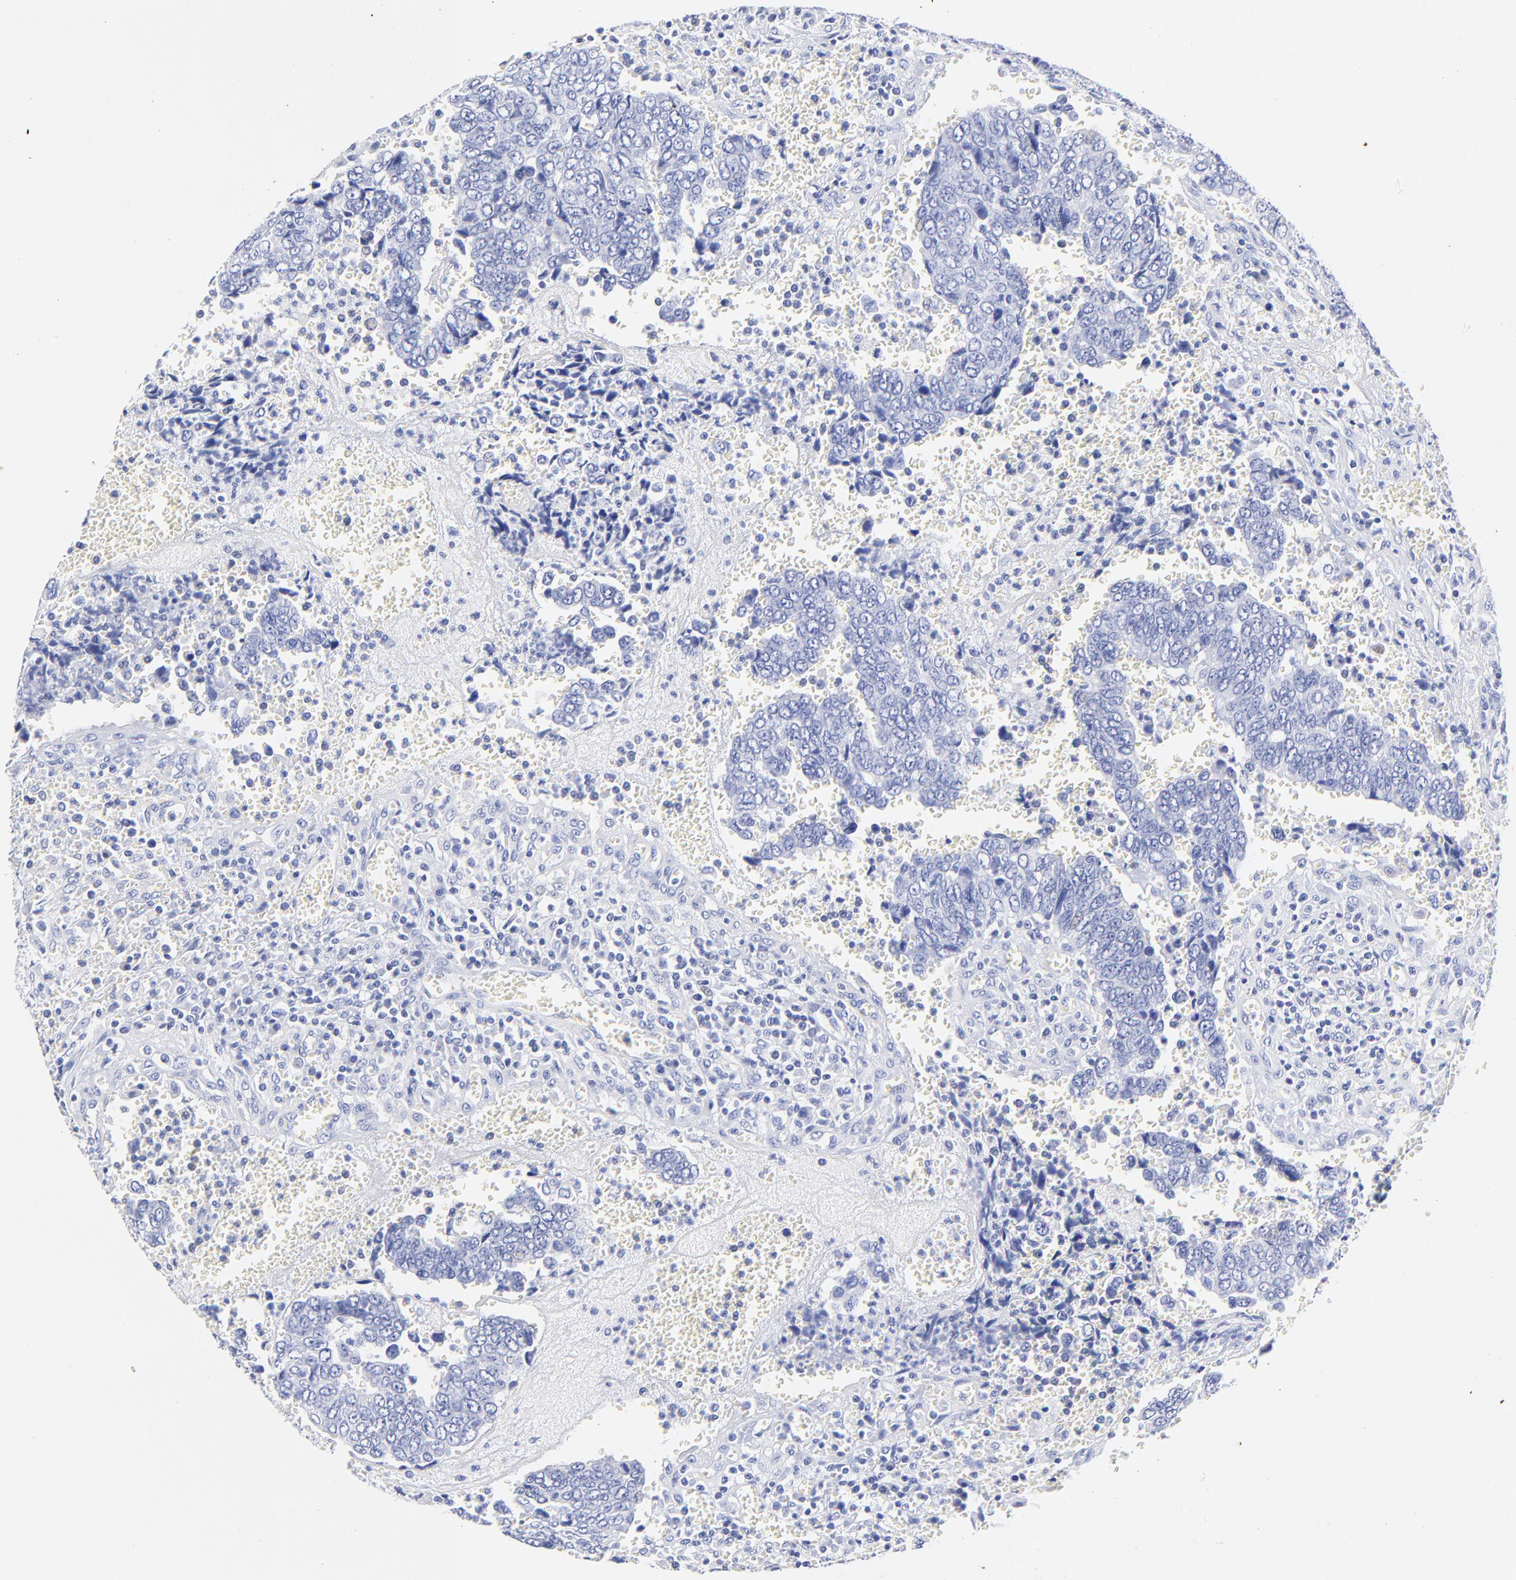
{"staining": {"intensity": "negative", "quantity": "none", "location": "none"}, "tissue": "urothelial cancer", "cell_type": "Tumor cells", "image_type": "cancer", "snomed": [{"axis": "morphology", "description": "Urothelial carcinoma, High grade"}, {"axis": "topography", "description": "Urinary bladder"}], "caption": "This micrograph is of urothelial cancer stained with immunohistochemistry (IHC) to label a protein in brown with the nuclei are counter-stained blue. There is no expression in tumor cells. The staining is performed using DAB (3,3'-diaminobenzidine) brown chromogen with nuclei counter-stained in using hematoxylin.", "gene": "HORMAD2", "patient": {"sex": "male", "age": 86}}